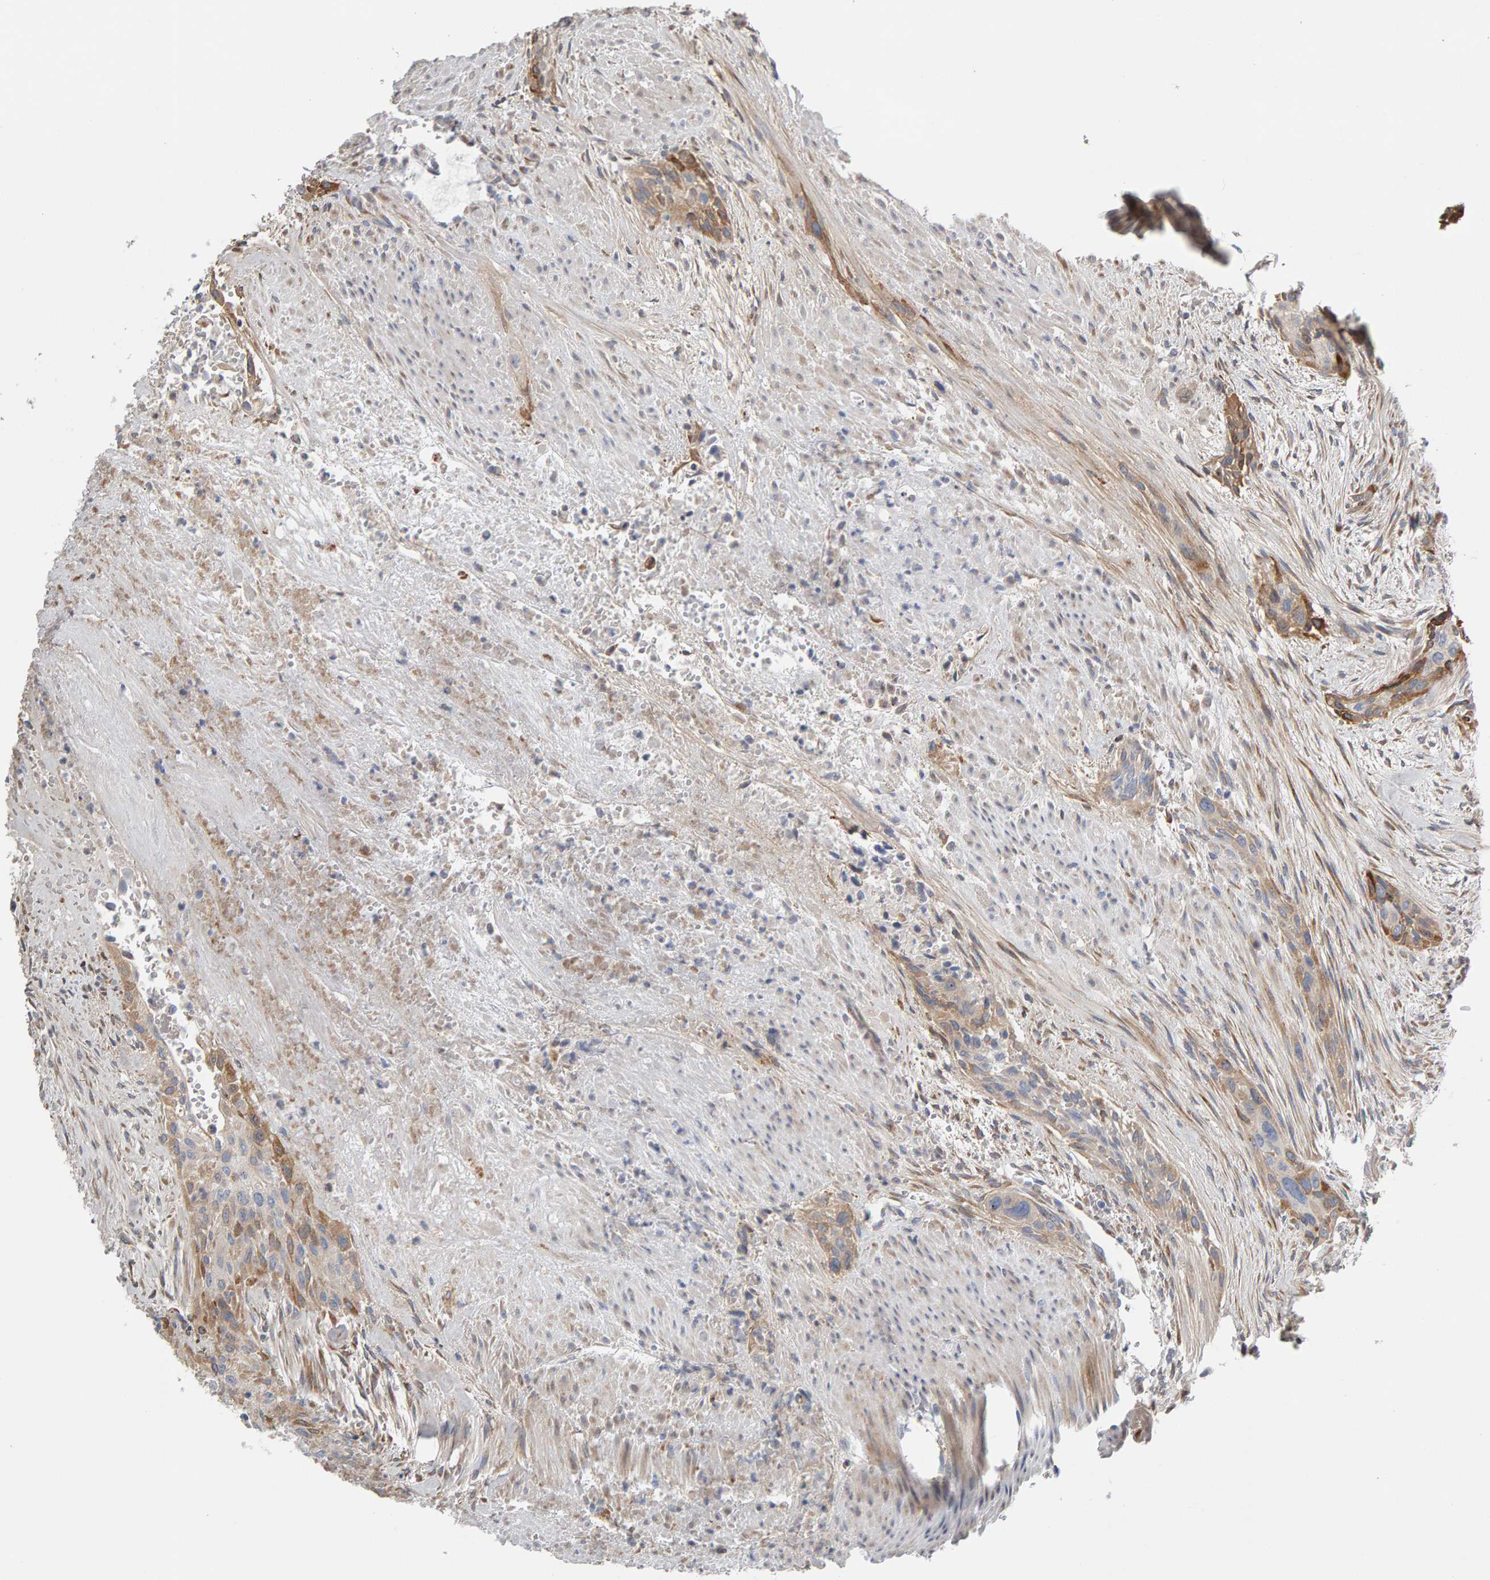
{"staining": {"intensity": "moderate", "quantity": "<25%", "location": "cytoplasmic/membranous"}, "tissue": "urothelial cancer", "cell_type": "Tumor cells", "image_type": "cancer", "snomed": [{"axis": "morphology", "description": "Urothelial carcinoma, High grade"}, {"axis": "topography", "description": "Urinary bladder"}], "caption": "A high-resolution micrograph shows immunohistochemistry (IHC) staining of urothelial carcinoma (high-grade), which demonstrates moderate cytoplasmic/membranous expression in about <25% of tumor cells. The protein of interest is stained brown, and the nuclei are stained in blue (DAB (3,3'-diaminobenzidine) IHC with brightfield microscopy, high magnification).", "gene": "ENGASE", "patient": {"sex": "male", "age": 35}}